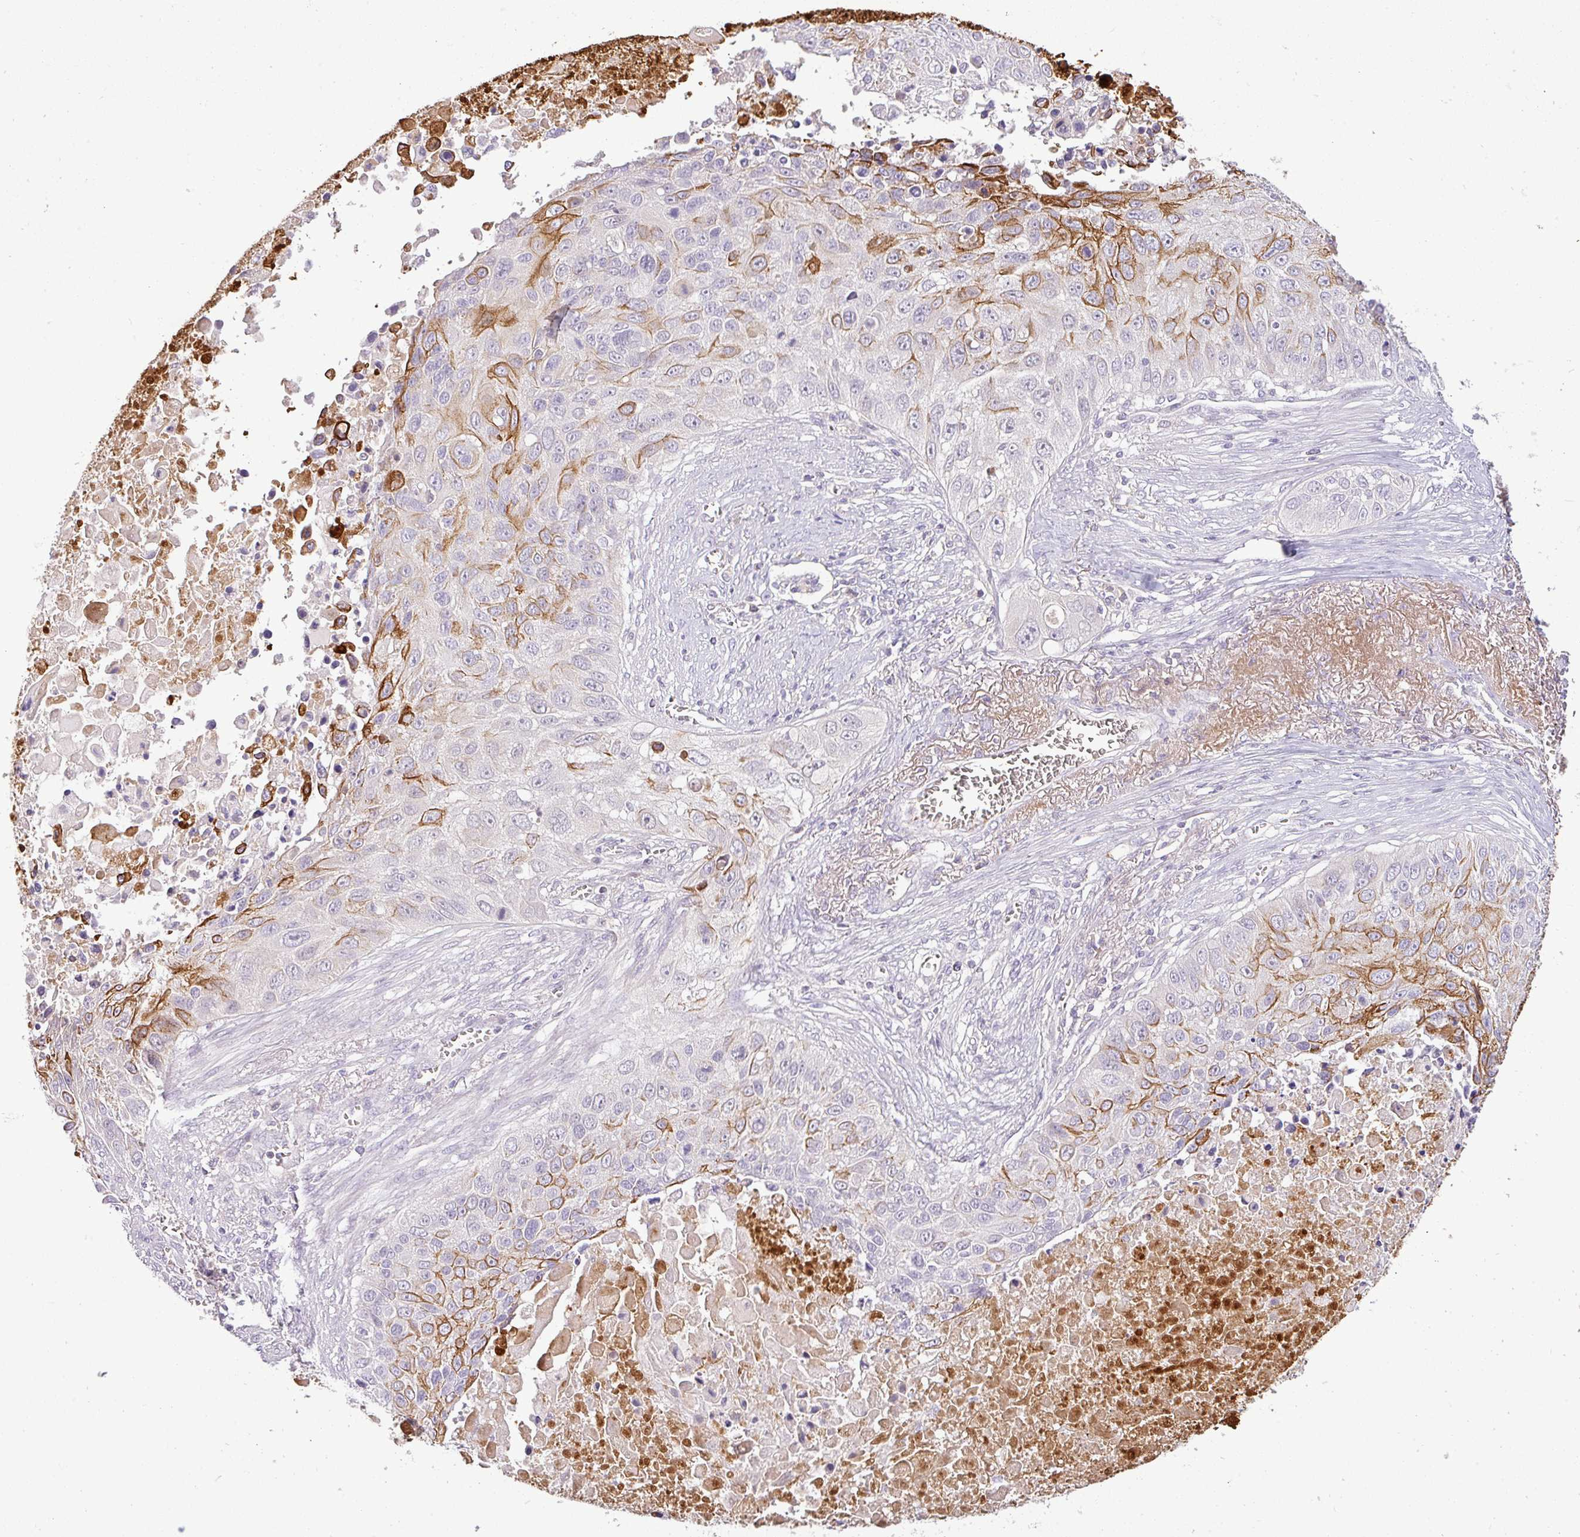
{"staining": {"intensity": "strong", "quantity": "<25%", "location": "cytoplasmic/membranous"}, "tissue": "lung cancer", "cell_type": "Tumor cells", "image_type": "cancer", "snomed": [{"axis": "morphology", "description": "Squamous cell carcinoma, NOS"}, {"axis": "topography", "description": "Lung"}], "caption": "DAB immunohistochemical staining of lung cancer (squamous cell carcinoma) exhibits strong cytoplasmic/membranous protein positivity in approximately <25% of tumor cells.", "gene": "APOM", "patient": {"sex": "male", "age": 66}}